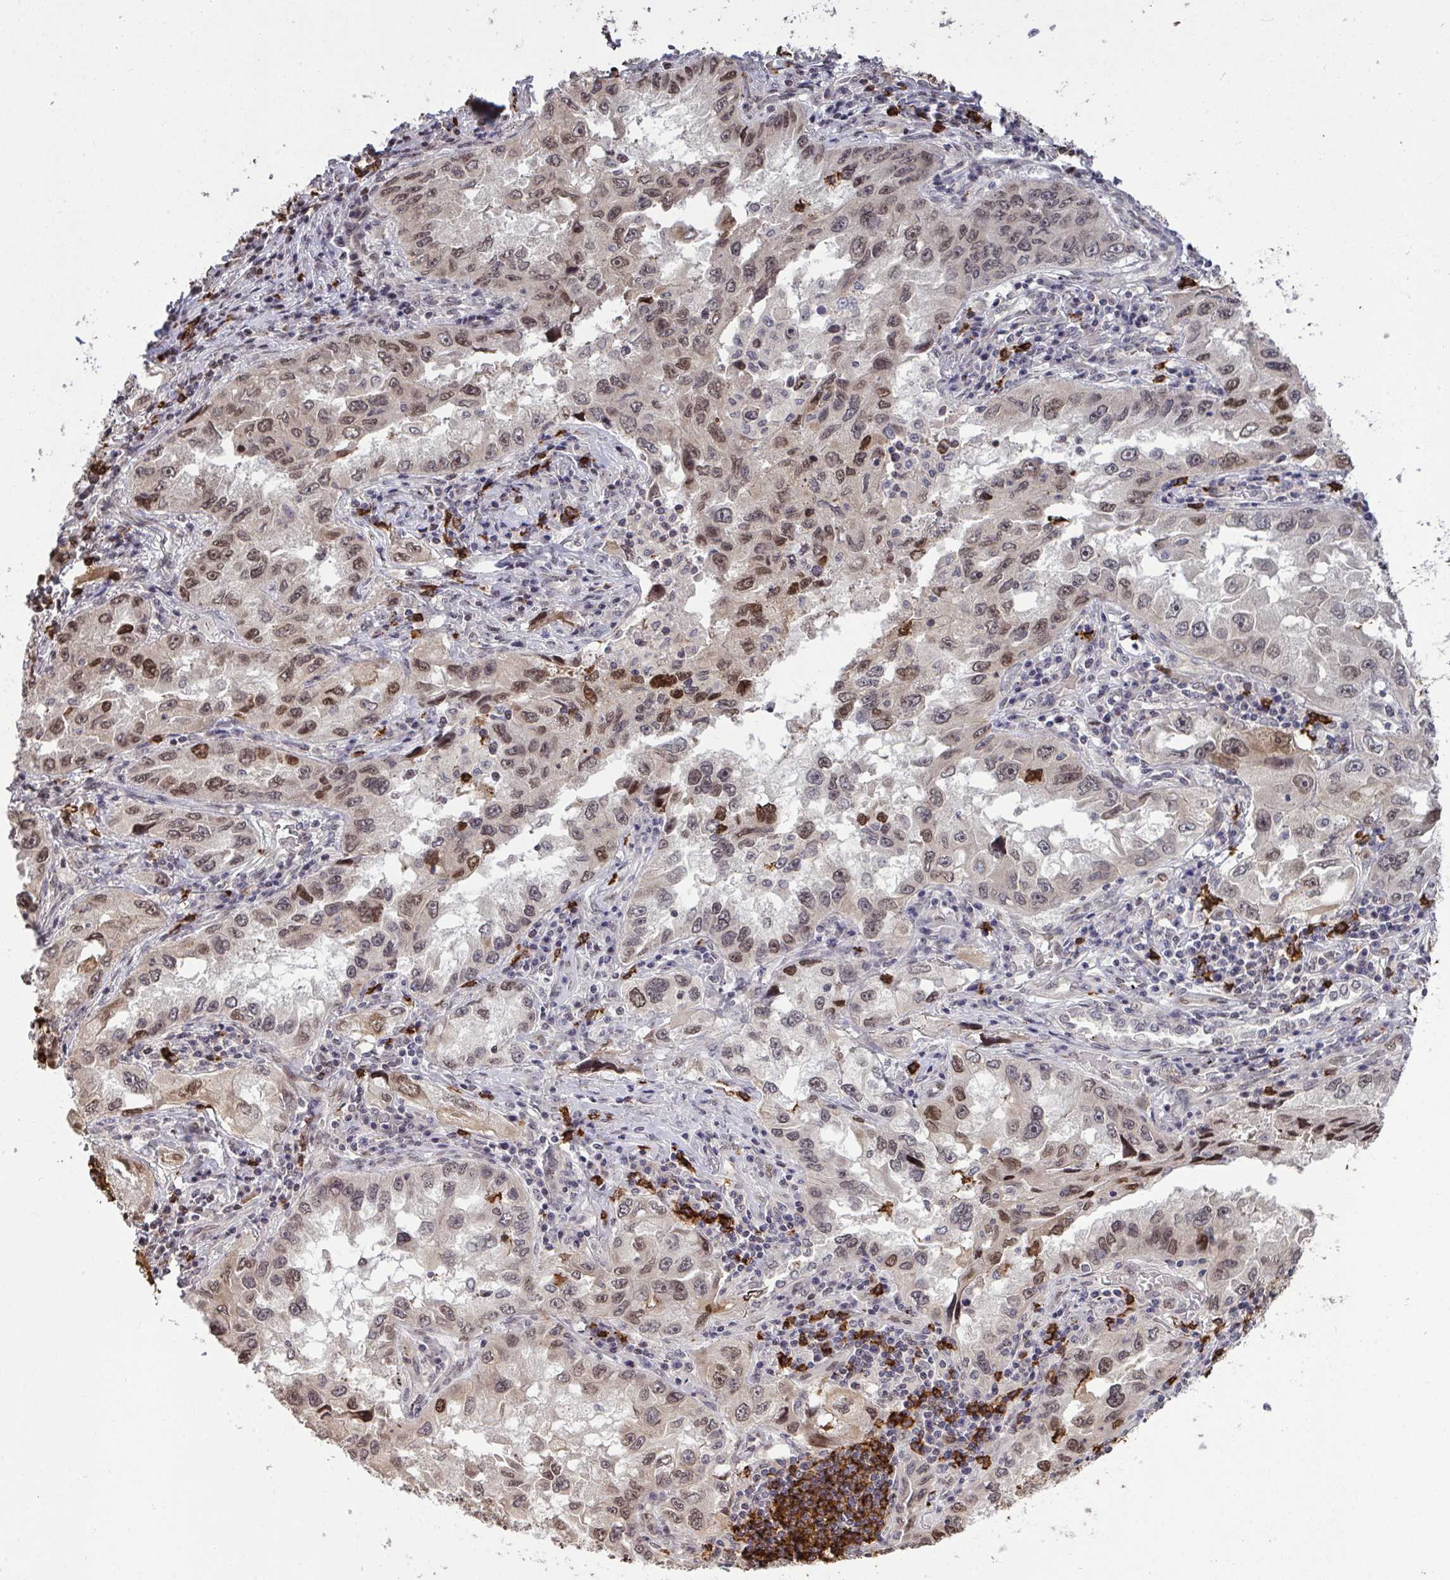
{"staining": {"intensity": "moderate", "quantity": "25%-75%", "location": "nuclear"}, "tissue": "lung cancer", "cell_type": "Tumor cells", "image_type": "cancer", "snomed": [{"axis": "morphology", "description": "Adenocarcinoma, NOS"}, {"axis": "topography", "description": "Lung"}], "caption": "Moderate nuclear protein positivity is identified in about 25%-75% of tumor cells in adenocarcinoma (lung).", "gene": "UXT", "patient": {"sex": "female", "age": 73}}